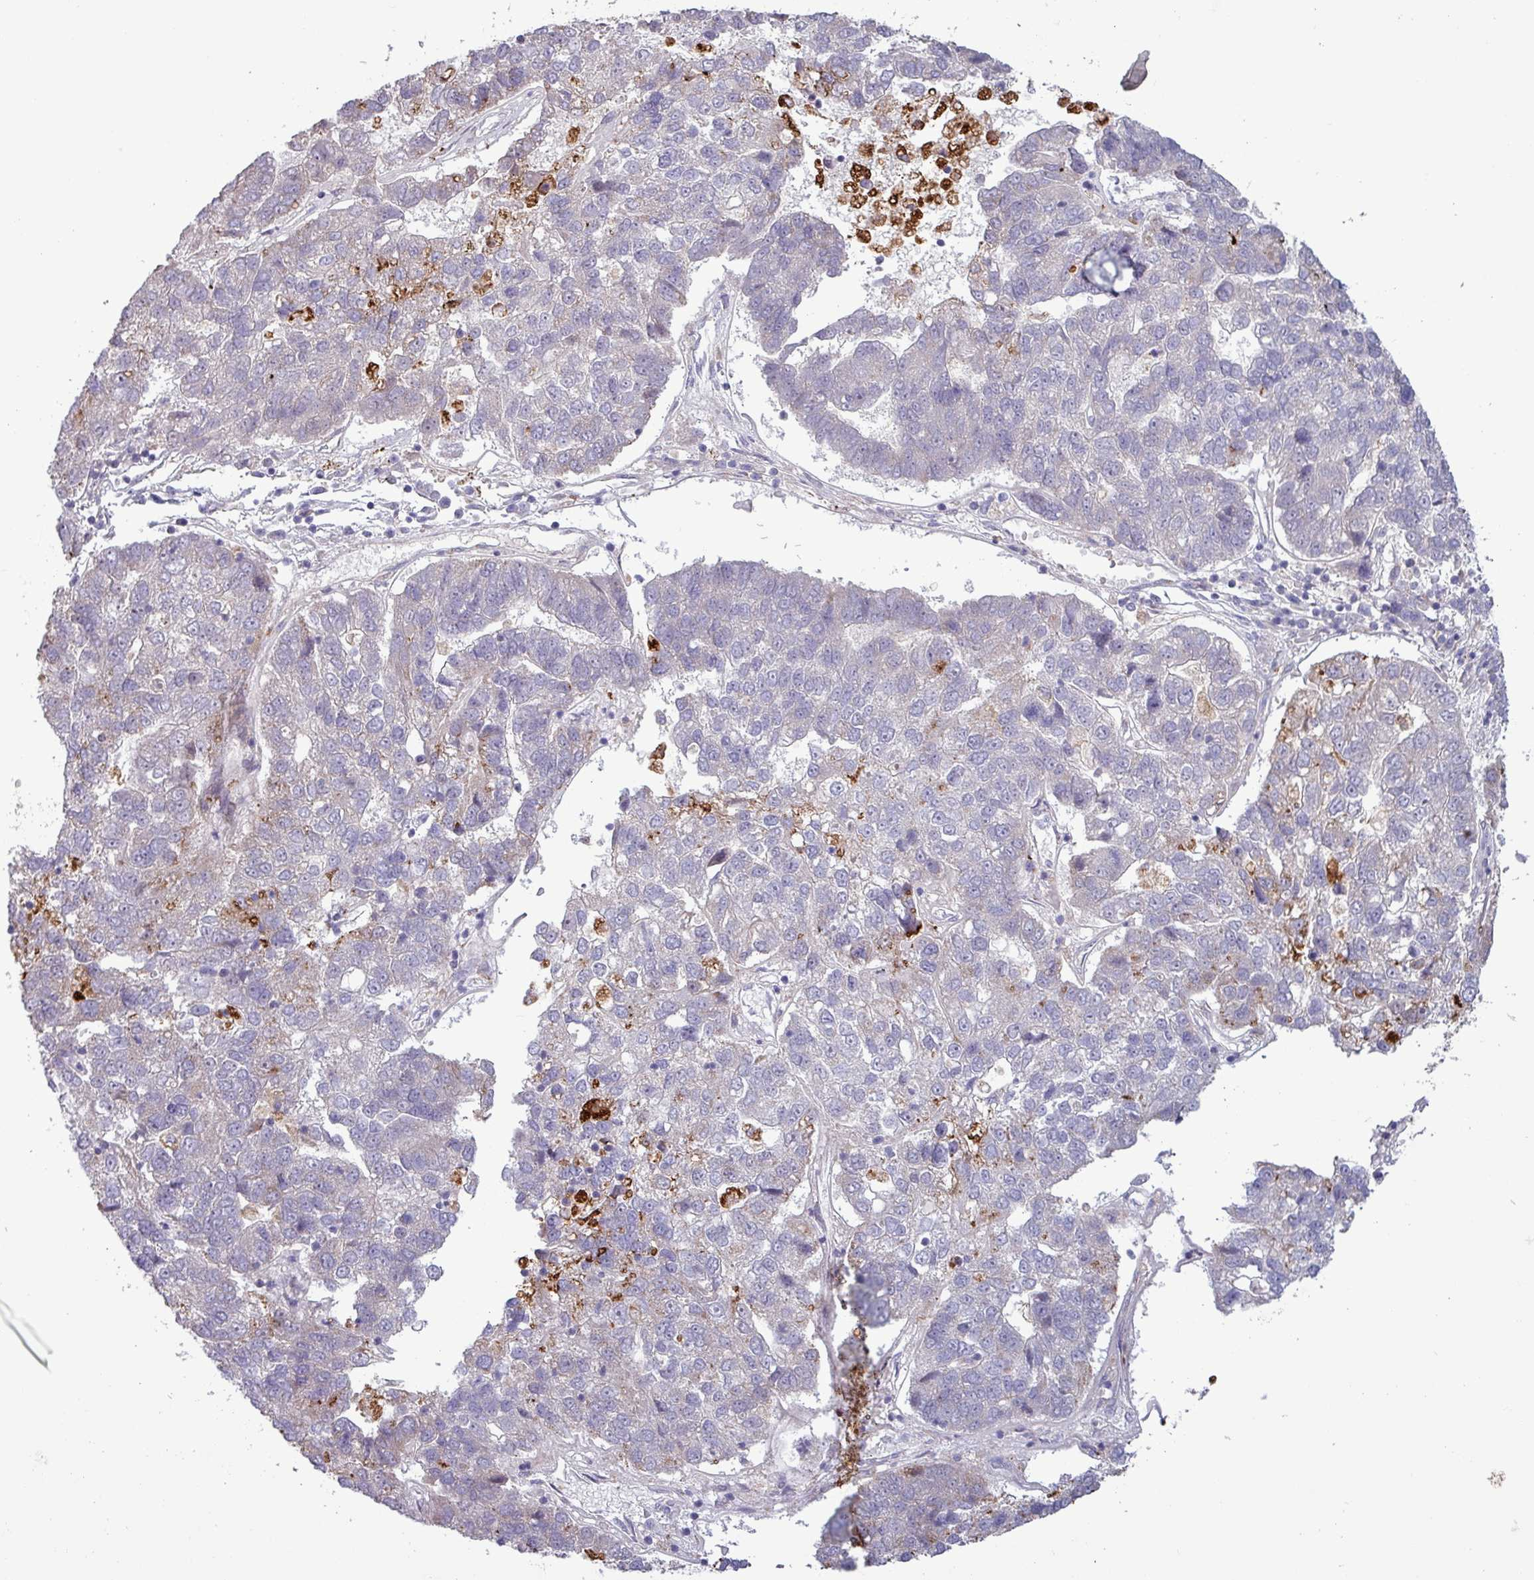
{"staining": {"intensity": "strong", "quantity": "<25%", "location": "cytoplasmic/membranous"}, "tissue": "pancreatic cancer", "cell_type": "Tumor cells", "image_type": "cancer", "snomed": [{"axis": "morphology", "description": "Adenocarcinoma, NOS"}, {"axis": "topography", "description": "Pancreas"}], "caption": "IHC of adenocarcinoma (pancreatic) displays medium levels of strong cytoplasmic/membranous positivity in approximately <25% of tumor cells. The staining was performed using DAB (3,3'-diaminobenzidine), with brown indicating positive protein expression. Nuclei are stained blue with hematoxylin.", "gene": "PLIN2", "patient": {"sex": "female", "age": 61}}